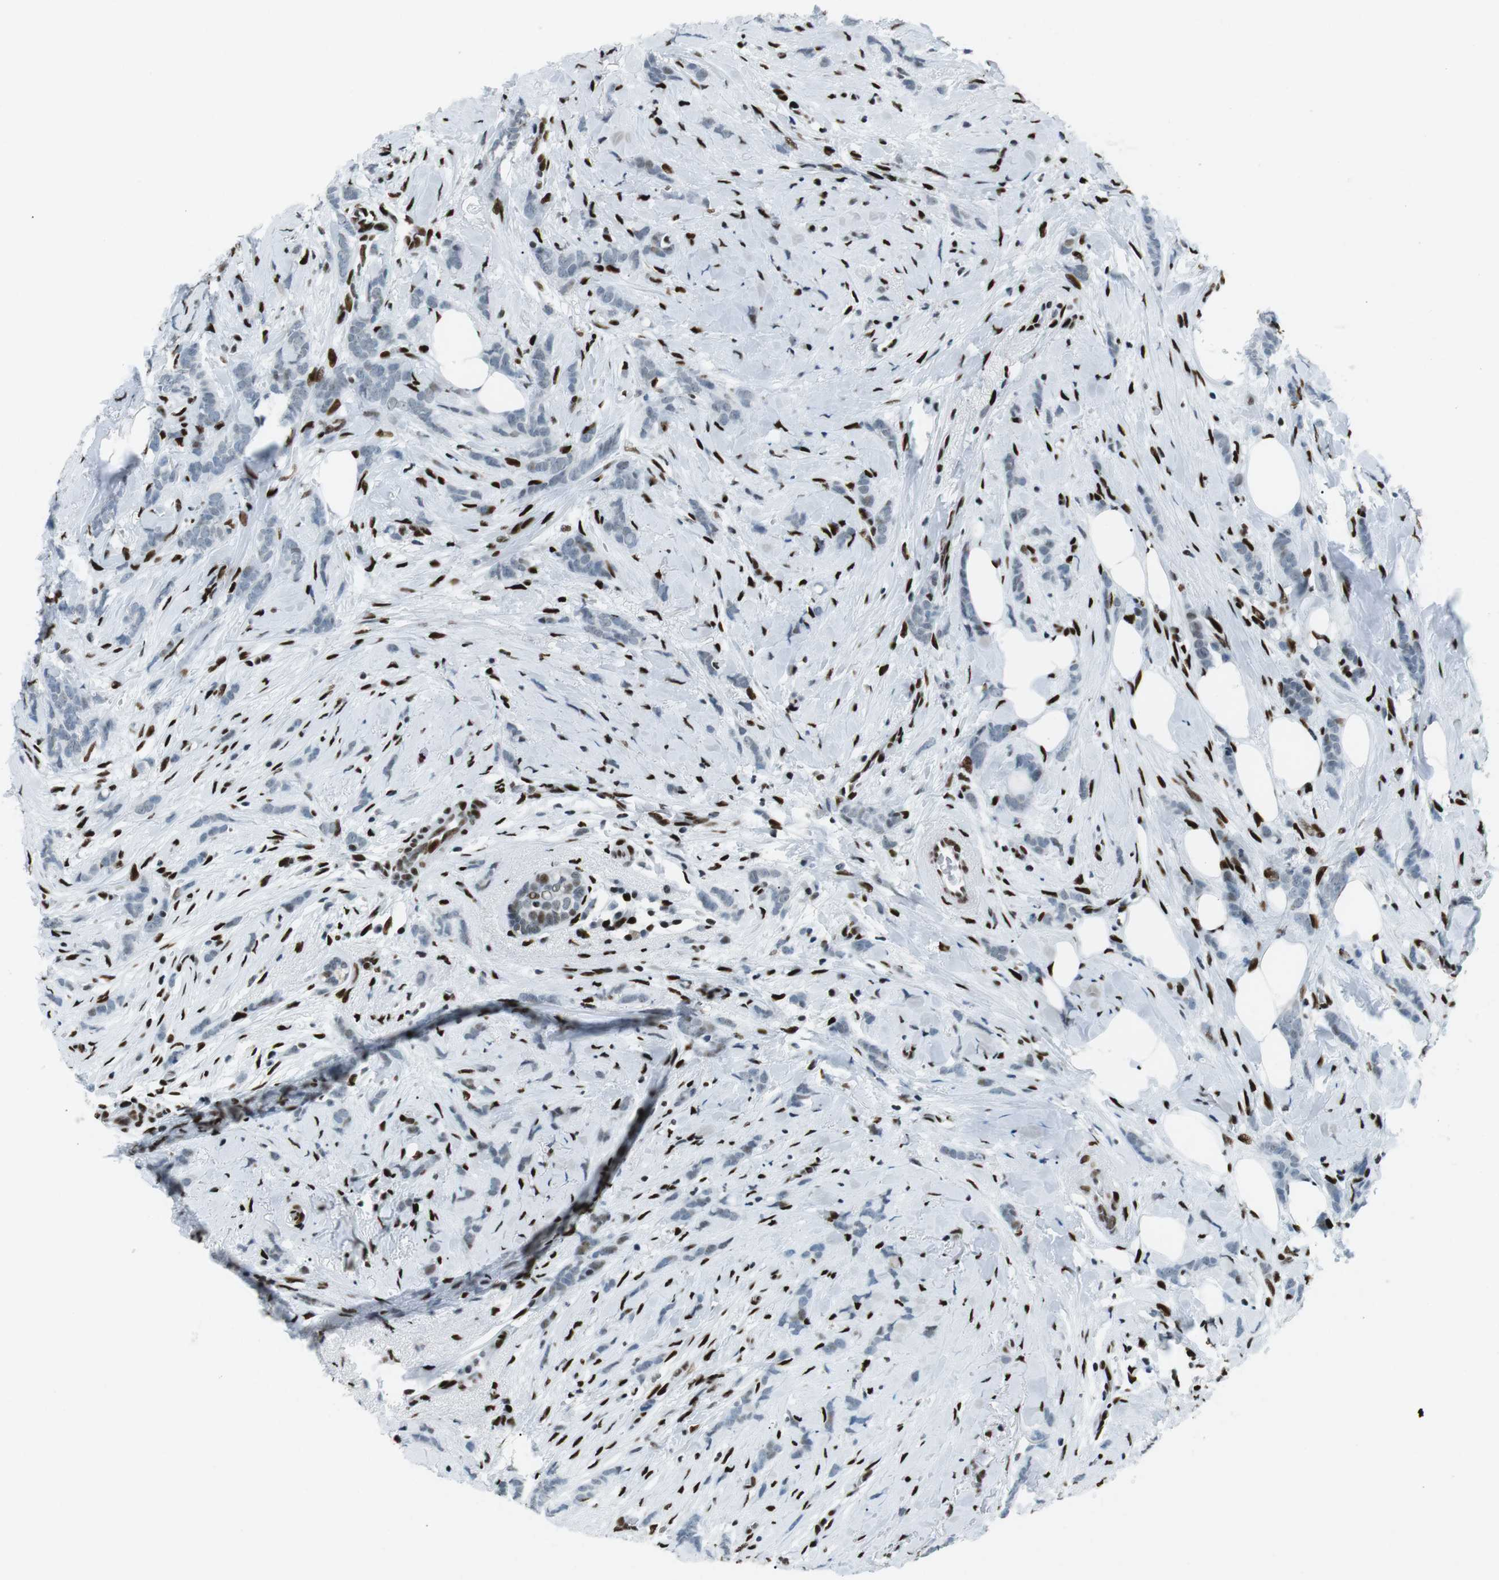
{"staining": {"intensity": "weak", "quantity": "<25%", "location": "nuclear"}, "tissue": "breast cancer", "cell_type": "Tumor cells", "image_type": "cancer", "snomed": [{"axis": "morphology", "description": "Lobular carcinoma, in situ"}, {"axis": "morphology", "description": "Lobular carcinoma"}, {"axis": "topography", "description": "Breast"}], "caption": "The image displays no significant positivity in tumor cells of lobular carcinoma in situ (breast).", "gene": "PML", "patient": {"sex": "female", "age": 41}}